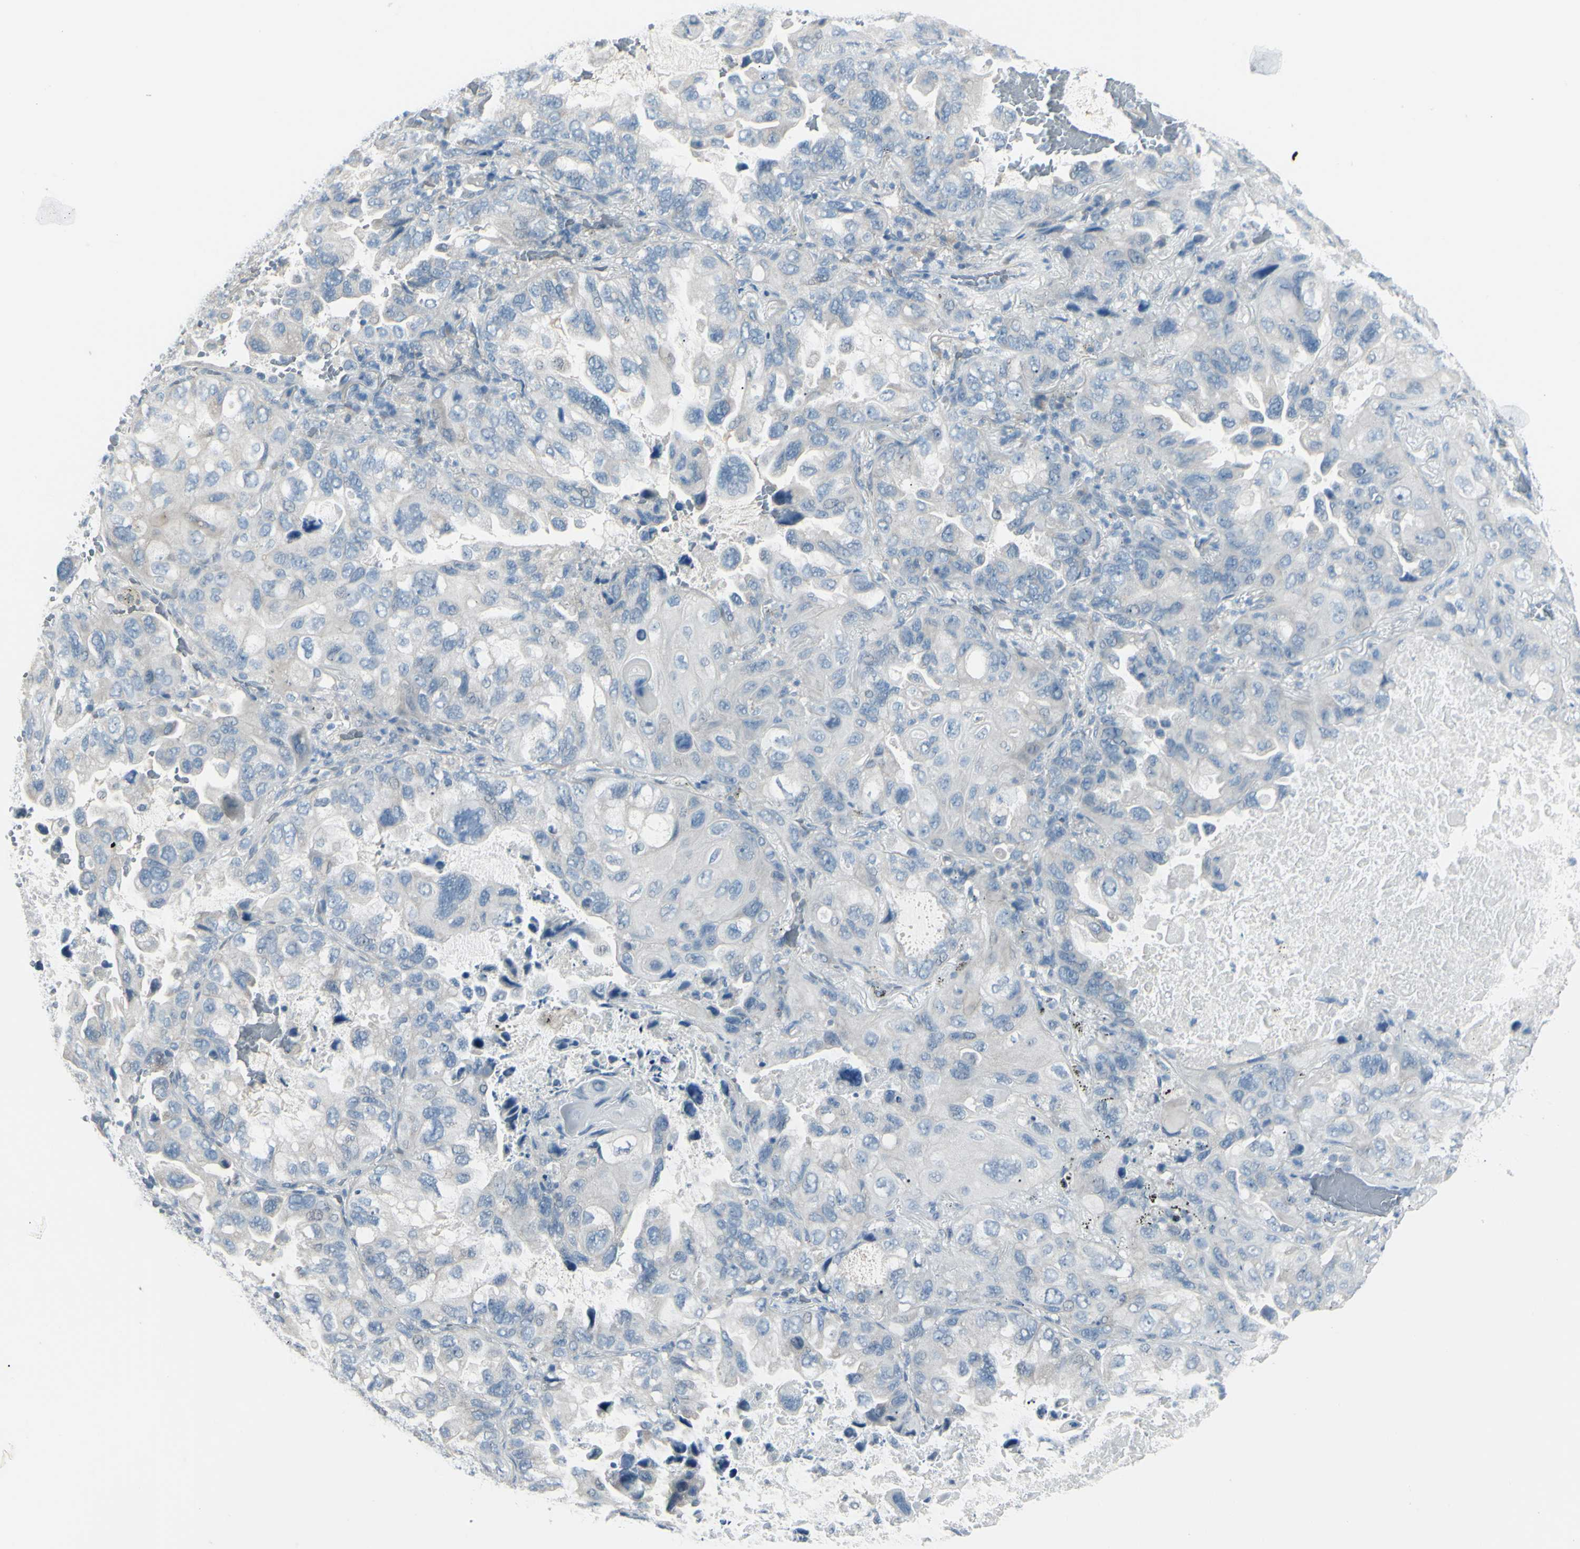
{"staining": {"intensity": "negative", "quantity": "none", "location": "none"}, "tissue": "lung cancer", "cell_type": "Tumor cells", "image_type": "cancer", "snomed": [{"axis": "morphology", "description": "Squamous cell carcinoma, NOS"}, {"axis": "topography", "description": "Lung"}], "caption": "Photomicrograph shows no significant protein expression in tumor cells of squamous cell carcinoma (lung).", "gene": "GPR34", "patient": {"sex": "female", "age": 73}}